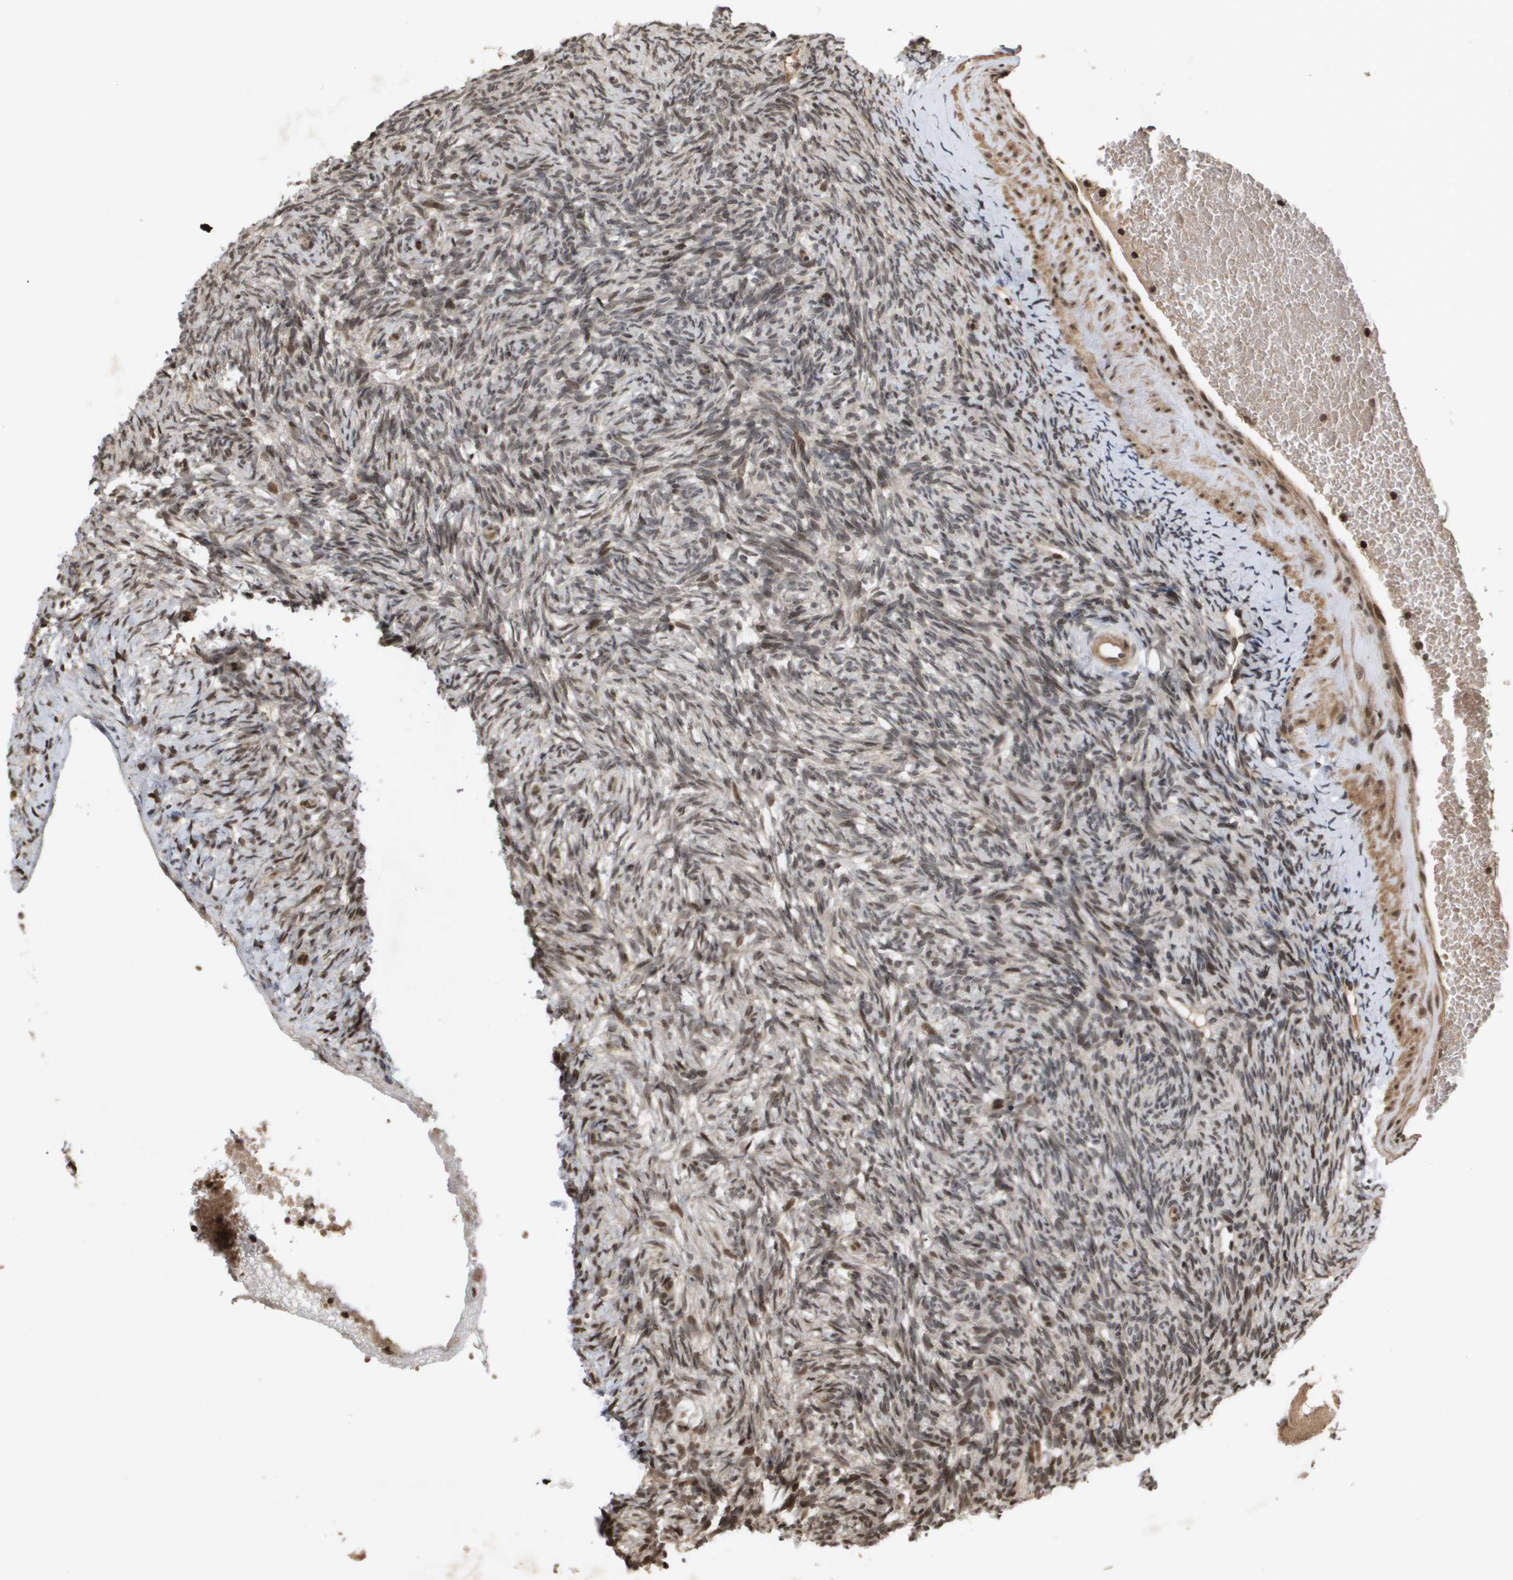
{"staining": {"intensity": "weak", "quantity": "25%-75%", "location": "nuclear"}, "tissue": "ovary", "cell_type": "Ovarian stroma cells", "image_type": "normal", "snomed": [{"axis": "morphology", "description": "Normal tissue, NOS"}, {"axis": "topography", "description": "Ovary"}], "caption": "Protein staining reveals weak nuclear expression in approximately 25%-75% of ovarian stroma cells in unremarkable ovary.", "gene": "HSPA6", "patient": {"sex": "female", "age": 33}}